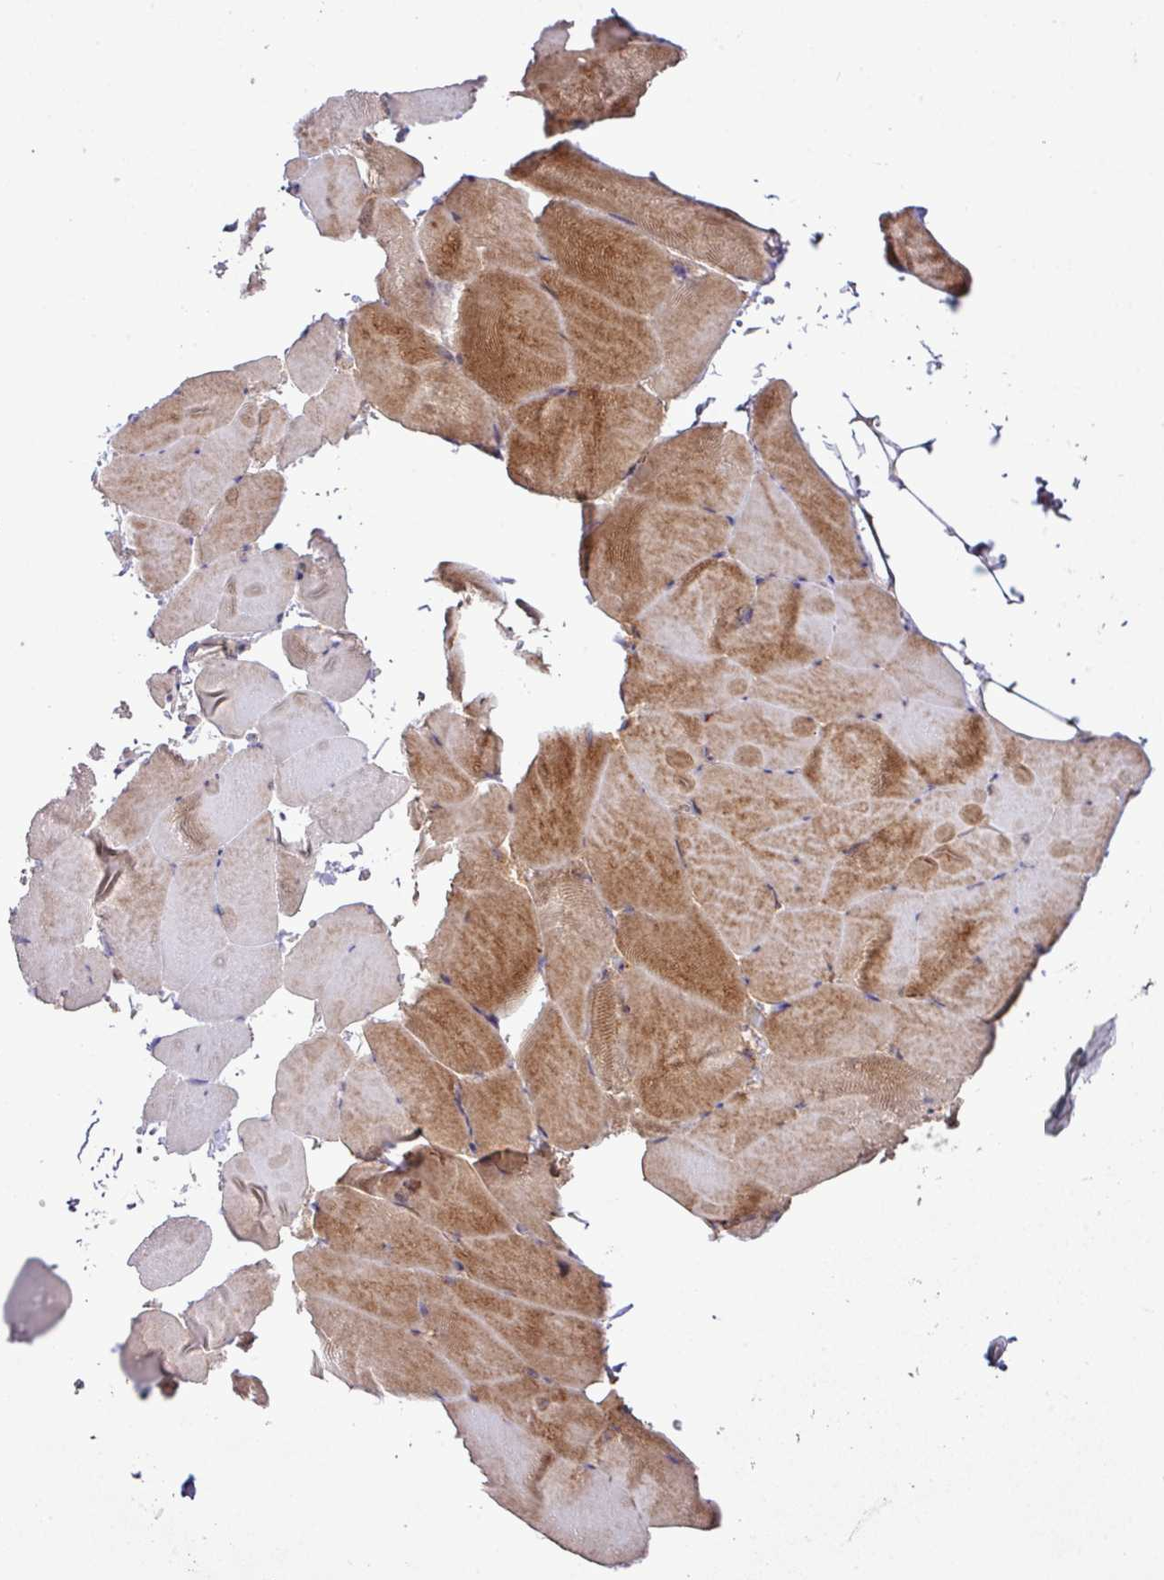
{"staining": {"intensity": "moderate", "quantity": "<25%", "location": "cytoplasmic/membranous"}, "tissue": "skeletal muscle", "cell_type": "Myocytes", "image_type": "normal", "snomed": [{"axis": "morphology", "description": "Normal tissue, NOS"}, {"axis": "topography", "description": "Skeletal muscle"}], "caption": "IHC staining of unremarkable skeletal muscle, which shows low levels of moderate cytoplasmic/membranous positivity in approximately <25% of myocytes indicating moderate cytoplasmic/membranous protein staining. The staining was performed using DAB (brown) for protein detection and nuclei were counterstained in hematoxylin (blue).", "gene": "B3GNT9", "patient": {"sex": "female", "age": 64}}